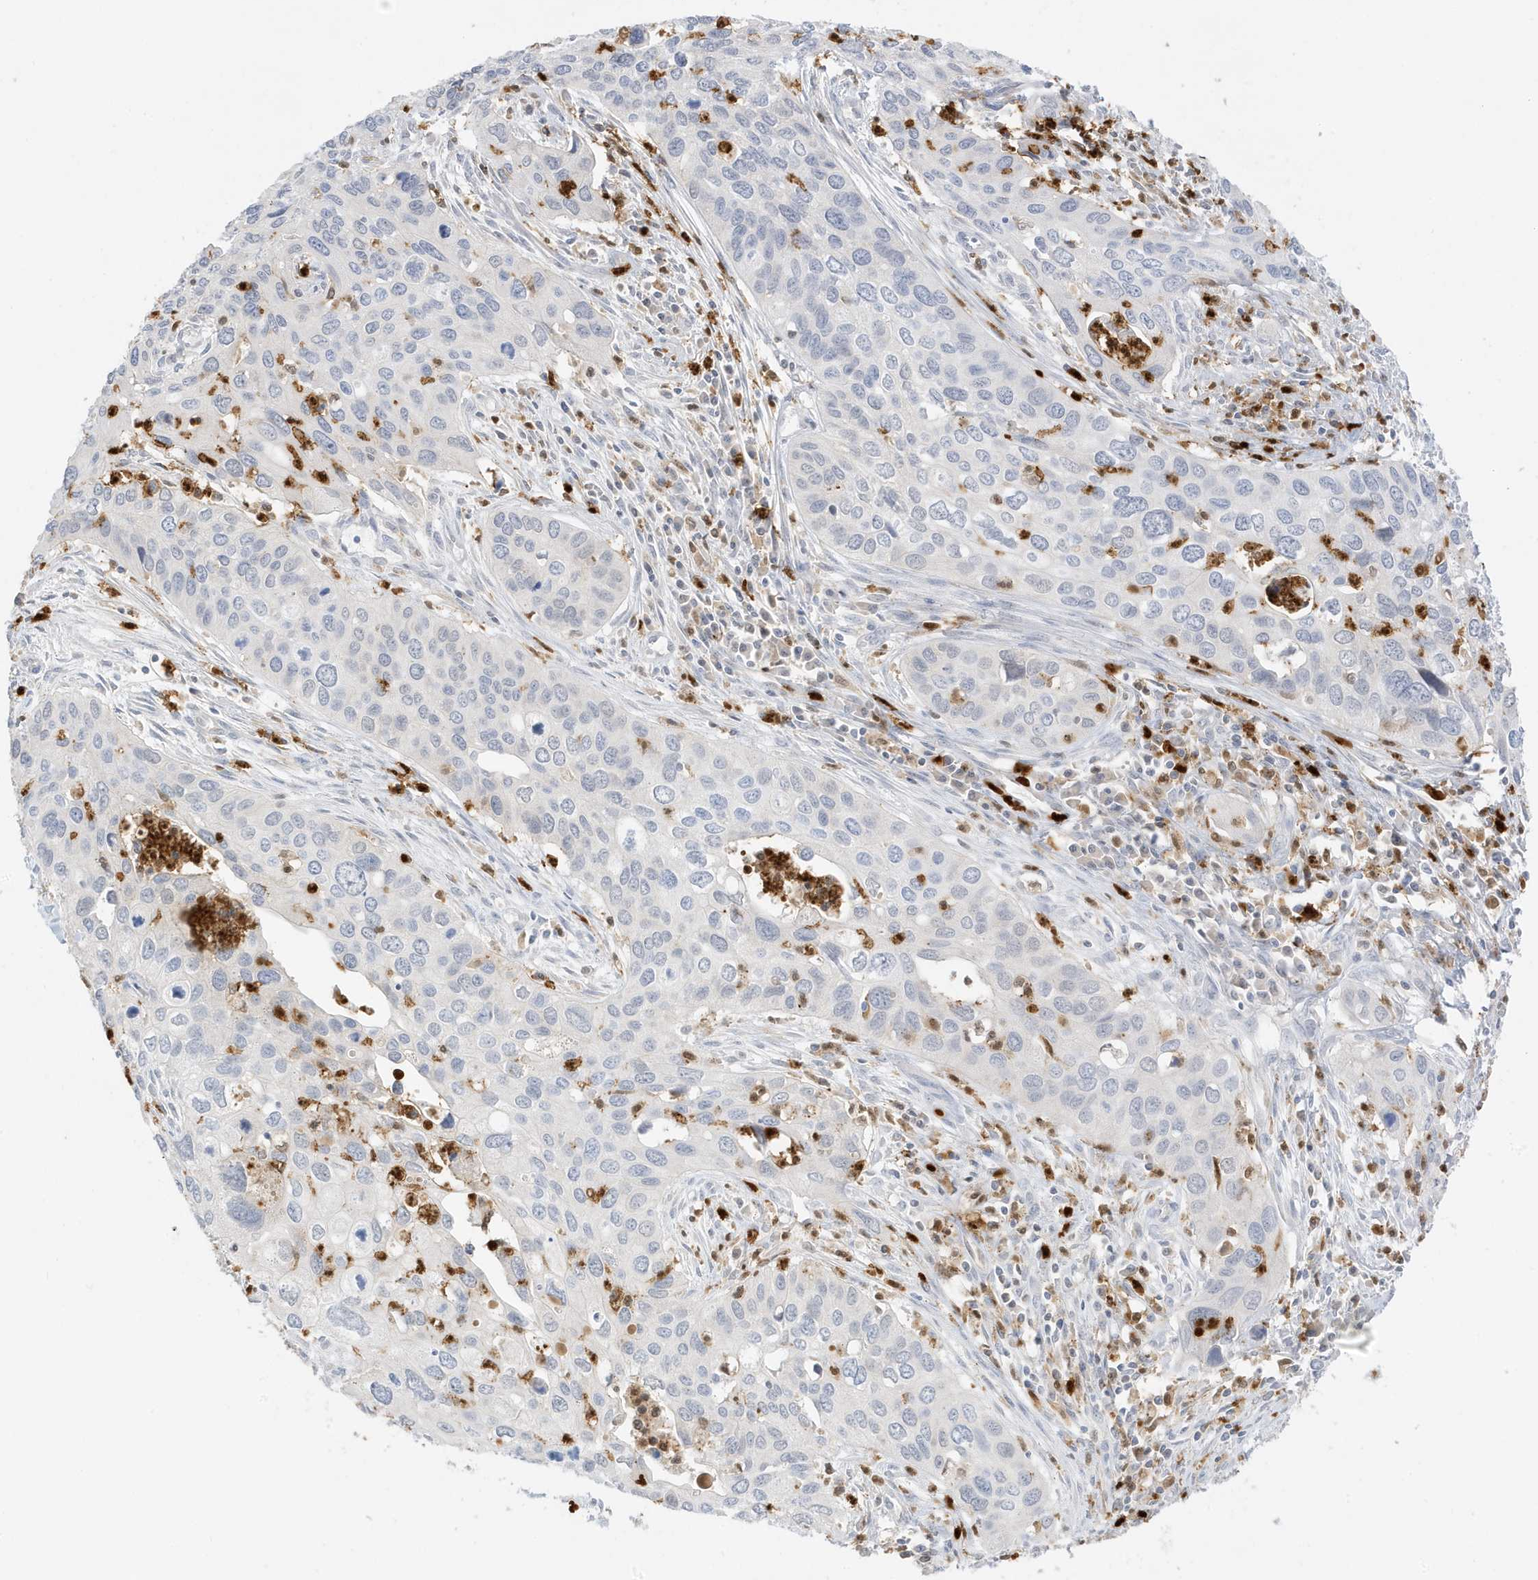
{"staining": {"intensity": "negative", "quantity": "none", "location": "none"}, "tissue": "cervical cancer", "cell_type": "Tumor cells", "image_type": "cancer", "snomed": [{"axis": "morphology", "description": "Squamous cell carcinoma, NOS"}, {"axis": "topography", "description": "Cervix"}], "caption": "Tumor cells show no significant protein staining in cervical squamous cell carcinoma.", "gene": "GCA", "patient": {"sex": "female", "age": 55}}